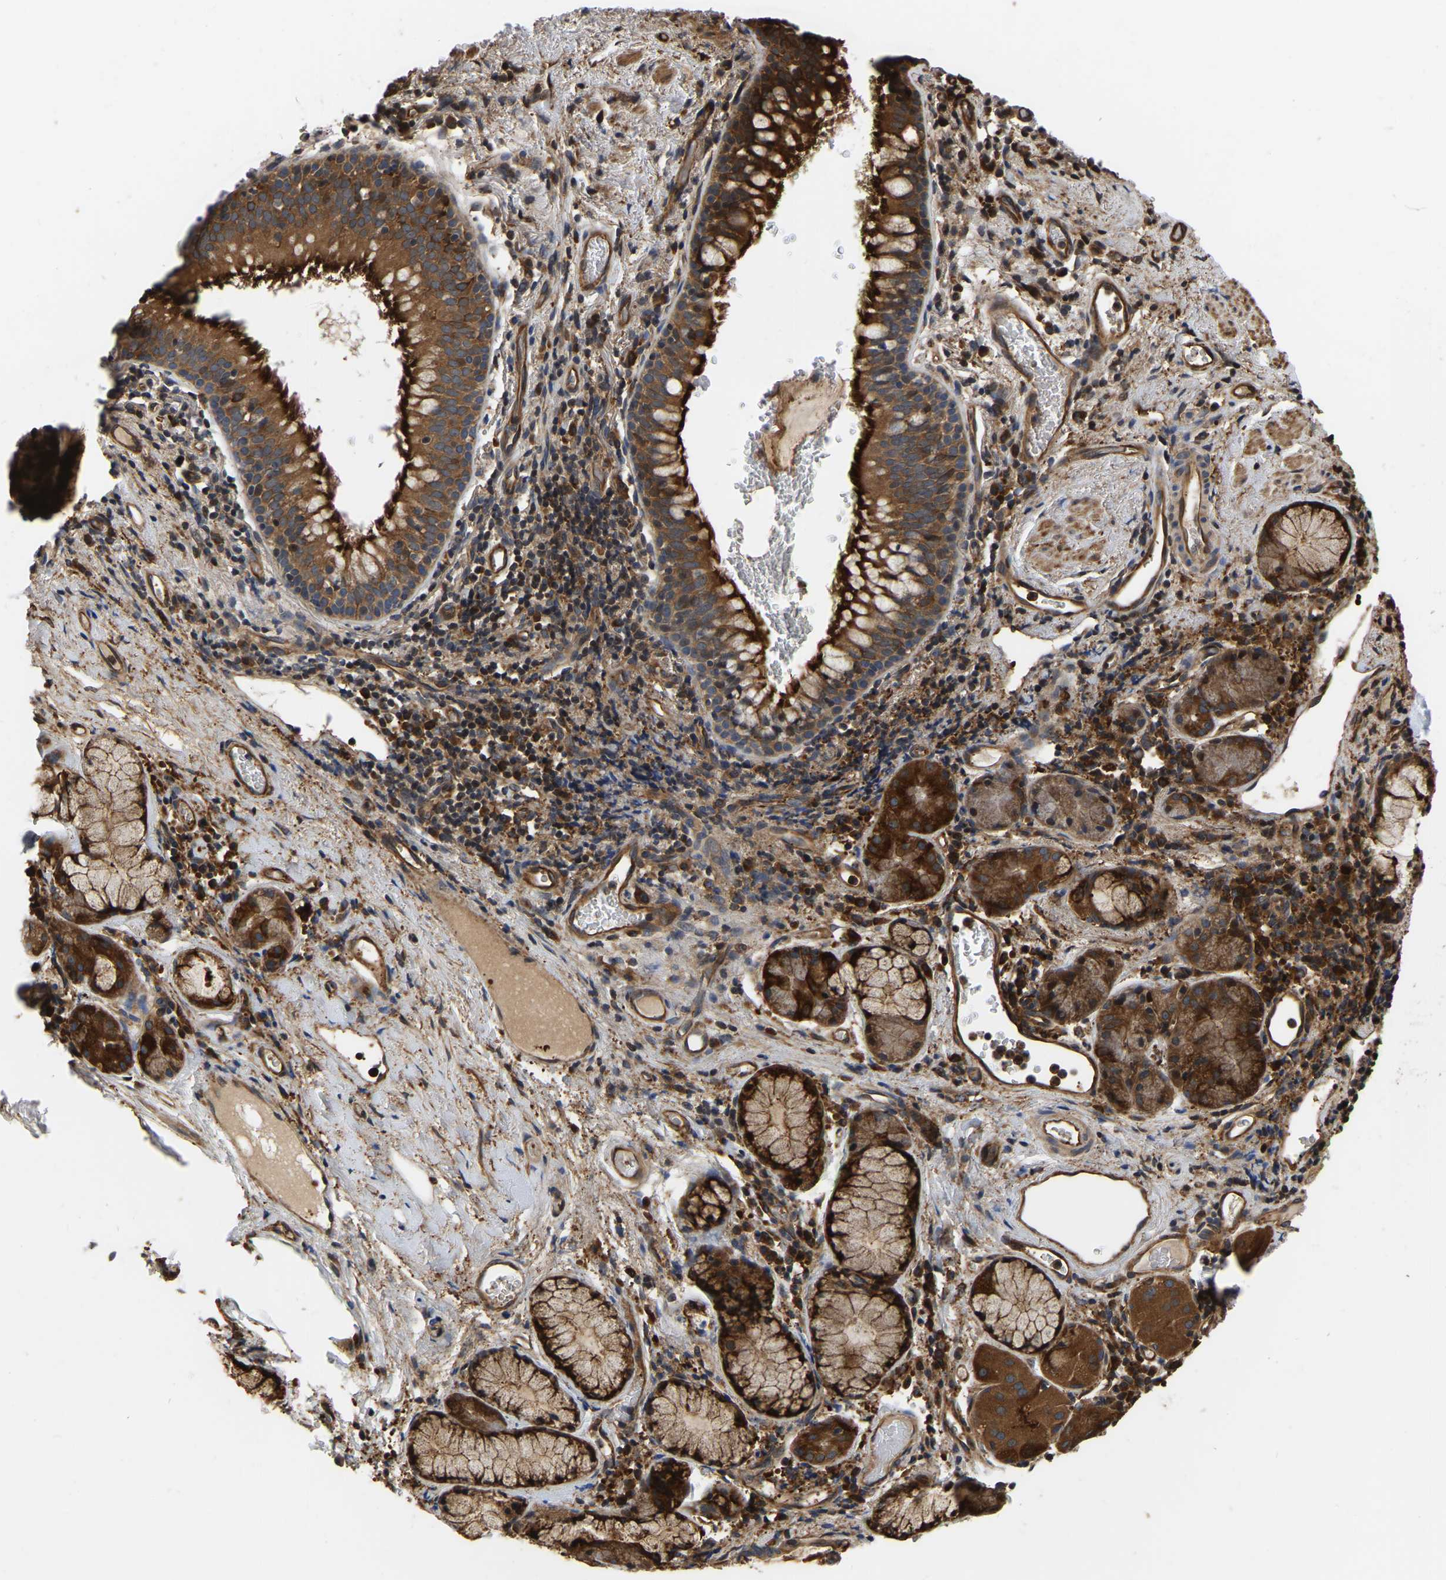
{"staining": {"intensity": "strong", "quantity": ">75%", "location": "cytoplasmic/membranous"}, "tissue": "bronchus", "cell_type": "Respiratory epithelial cells", "image_type": "normal", "snomed": [{"axis": "morphology", "description": "Normal tissue, NOS"}, {"axis": "morphology", "description": "Inflammation, NOS"}, {"axis": "topography", "description": "Cartilage tissue"}, {"axis": "topography", "description": "Bronchus"}], "caption": "The micrograph demonstrates immunohistochemical staining of unremarkable bronchus. There is strong cytoplasmic/membranous staining is seen in approximately >75% of respiratory epithelial cells.", "gene": "GARS1", "patient": {"sex": "male", "age": 77}}